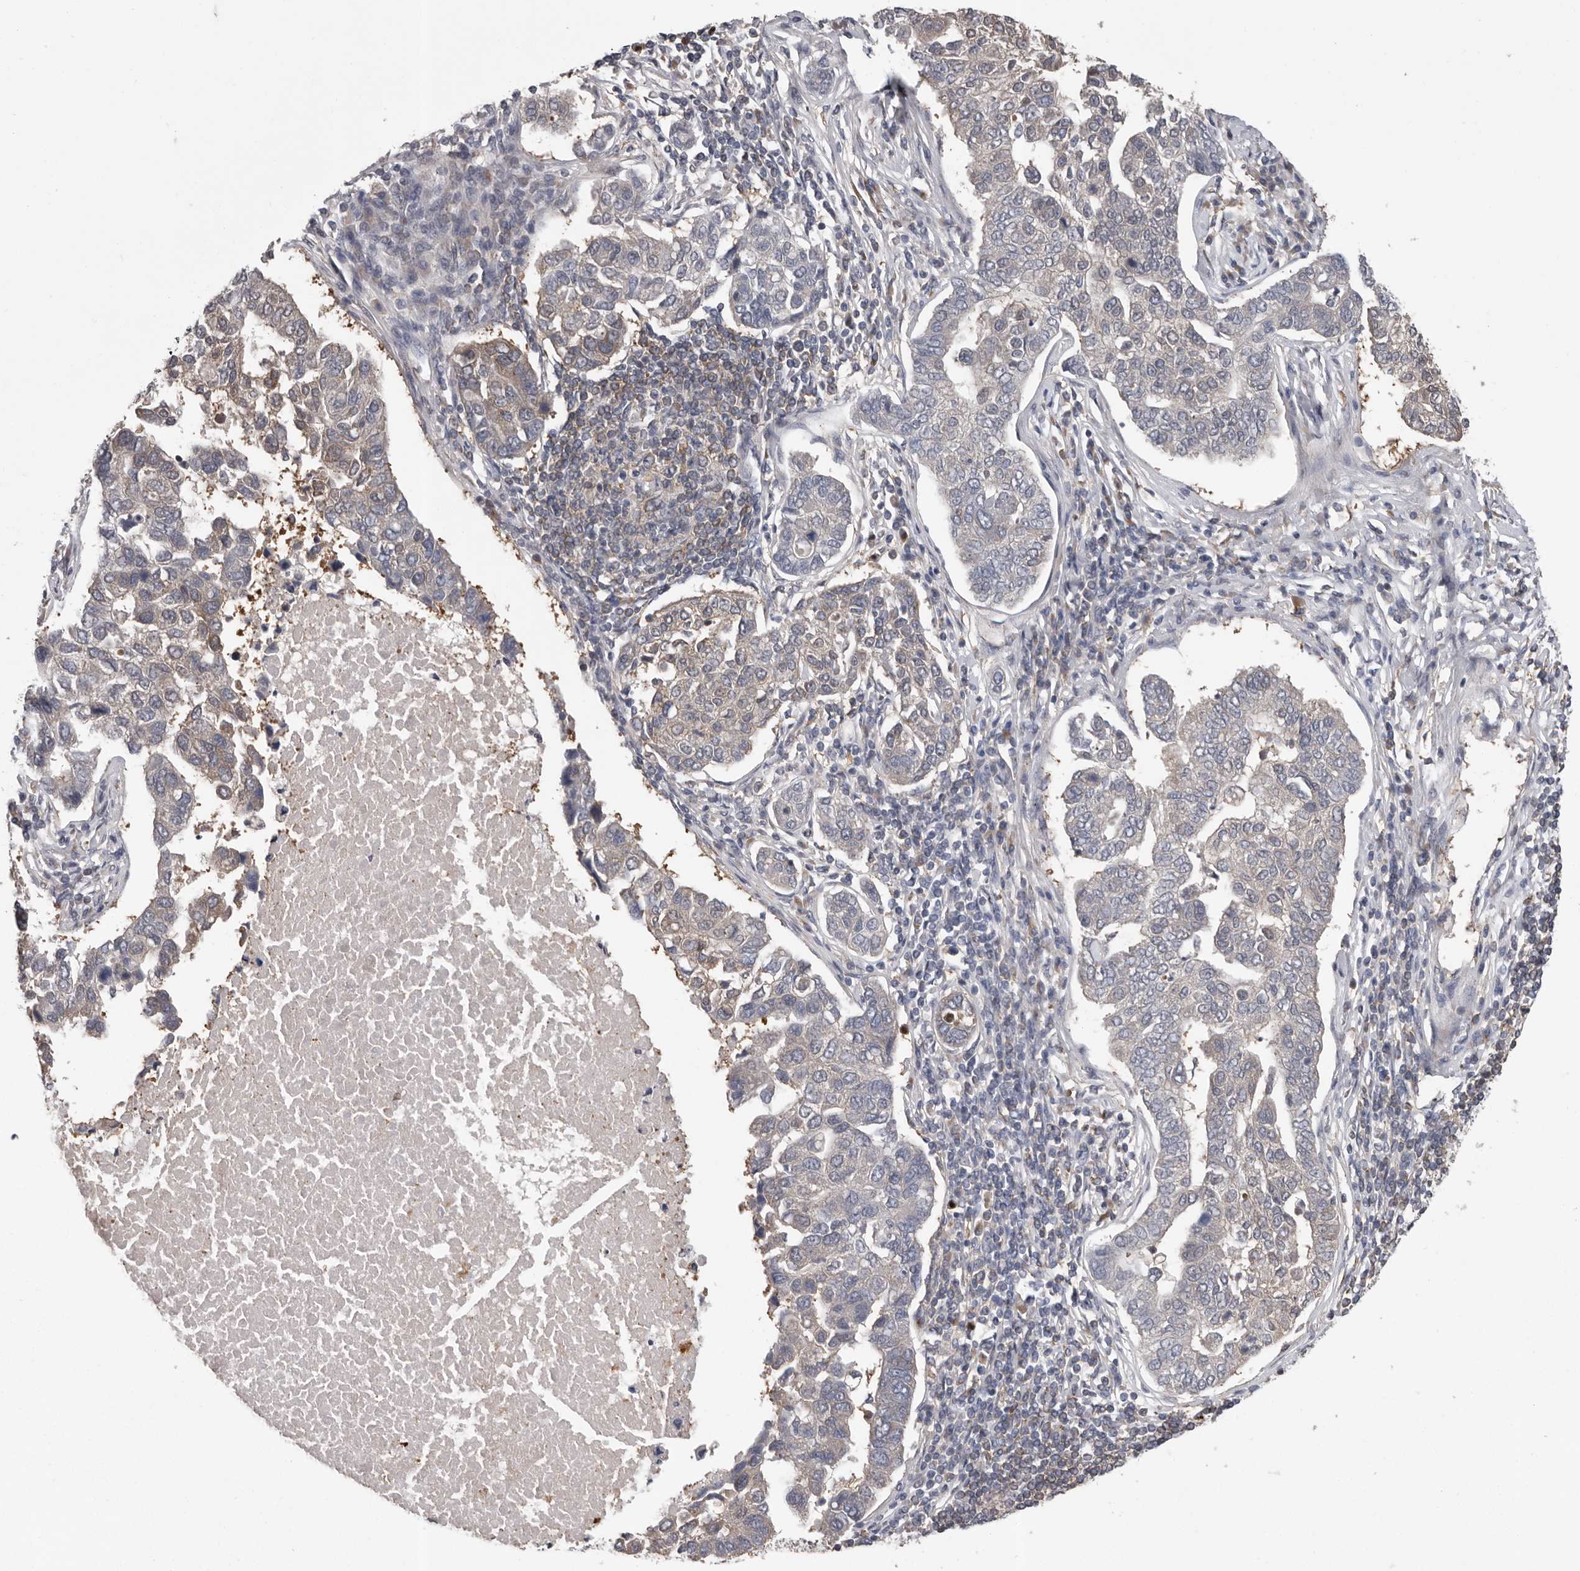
{"staining": {"intensity": "negative", "quantity": "none", "location": "none"}, "tissue": "pancreatic cancer", "cell_type": "Tumor cells", "image_type": "cancer", "snomed": [{"axis": "morphology", "description": "Adenocarcinoma, NOS"}, {"axis": "topography", "description": "Pancreas"}], "caption": "High power microscopy image of an immunohistochemistry (IHC) image of pancreatic adenocarcinoma, revealing no significant expression in tumor cells. The staining is performed using DAB brown chromogen with nuclei counter-stained in using hematoxylin.", "gene": "RALGPS2", "patient": {"sex": "female", "age": 61}}